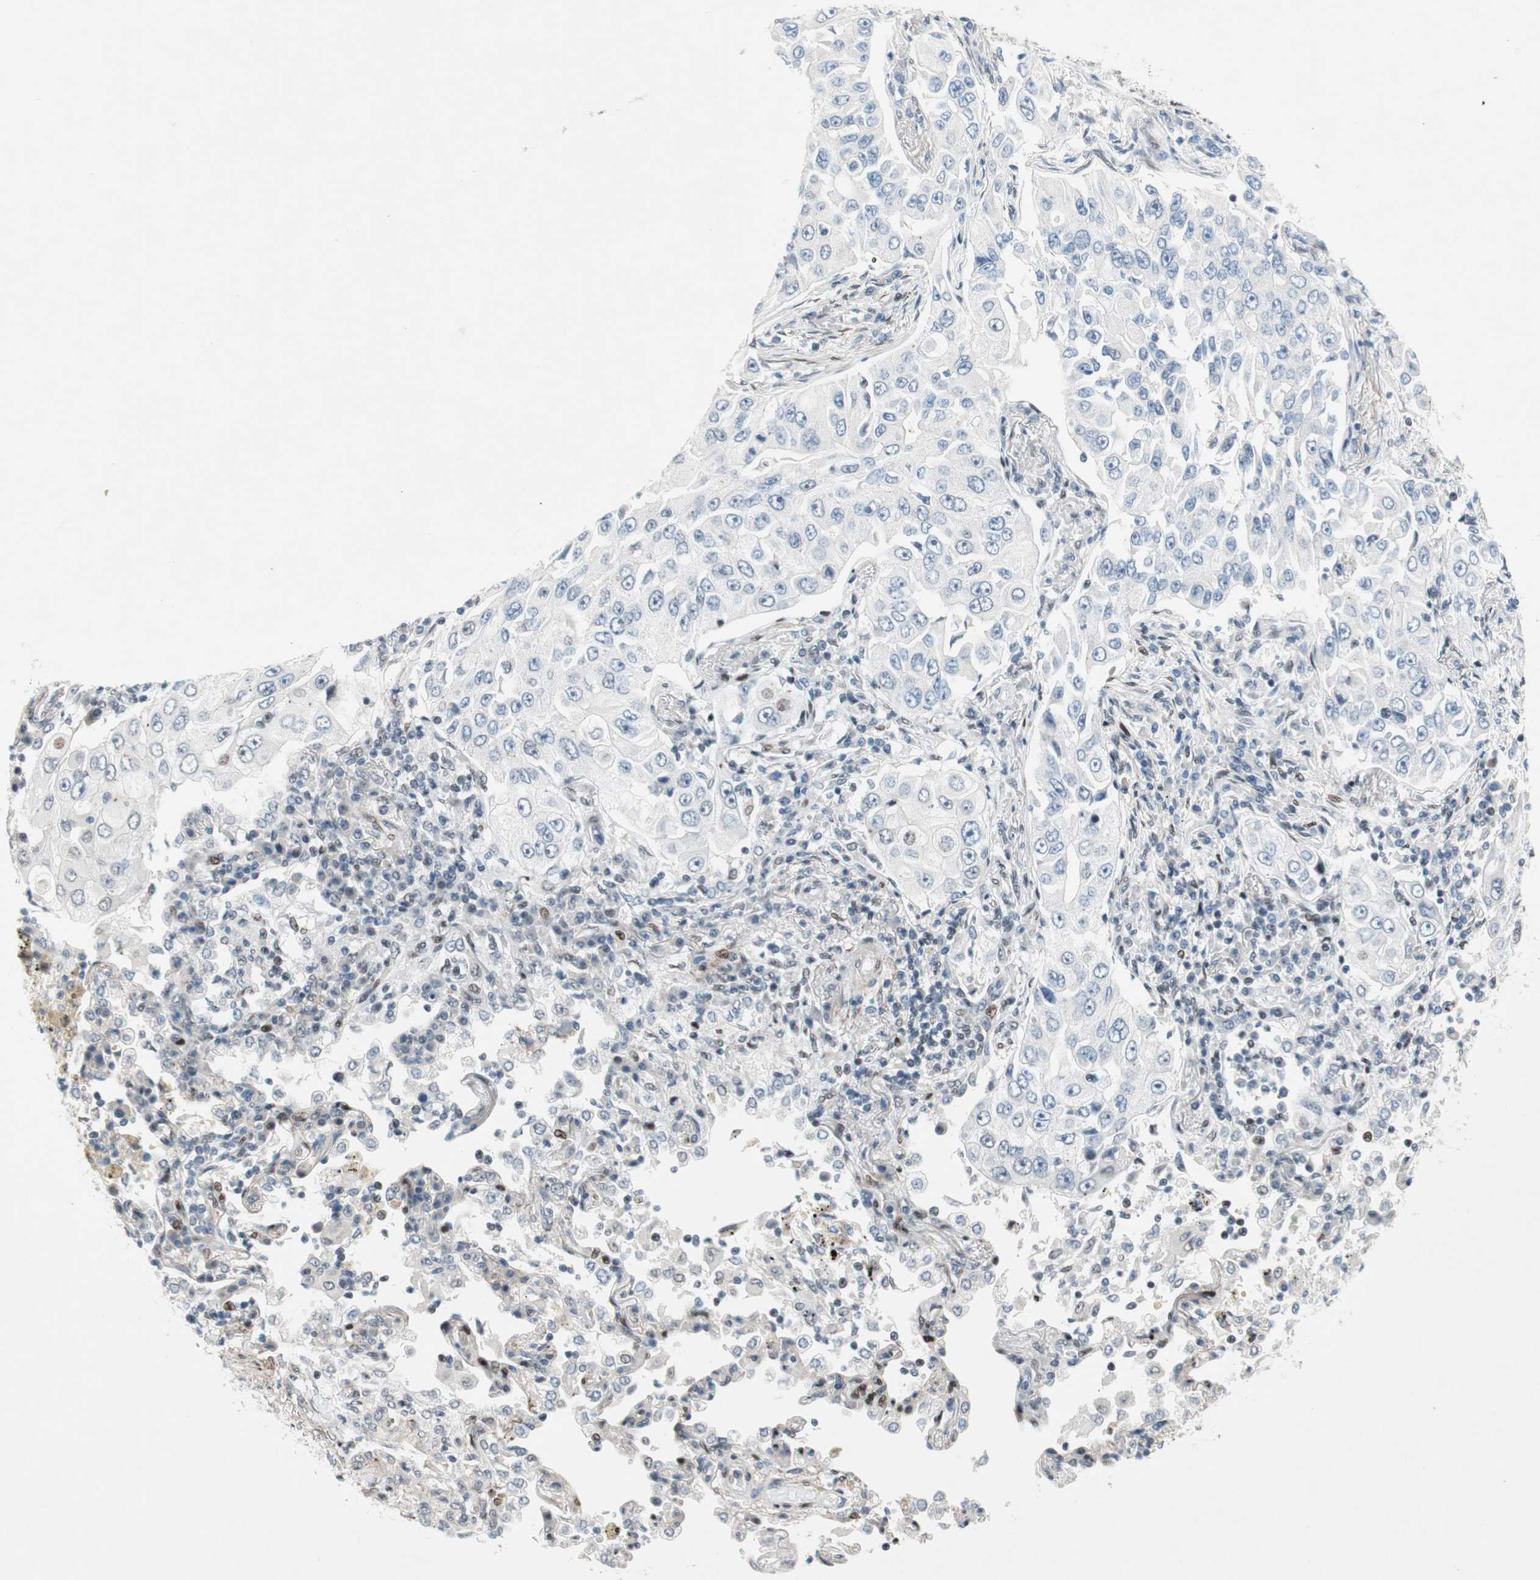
{"staining": {"intensity": "negative", "quantity": "none", "location": "none"}, "tissue": "lung cancer", "cell_type": "Tumor cells", "image_type": "cancer", "snomed": [{"axis": "morphology", "description": "Adenocarcinoma, NOS"}, {"axis": "topography", "description": "Lung"}], "caption": "This is an IHC histopathology image of human lung adenocarcinoma. There is no staining in tumor cells.", "gene": "FBXO44", "patient": {"sex": "male", "age": 84}}